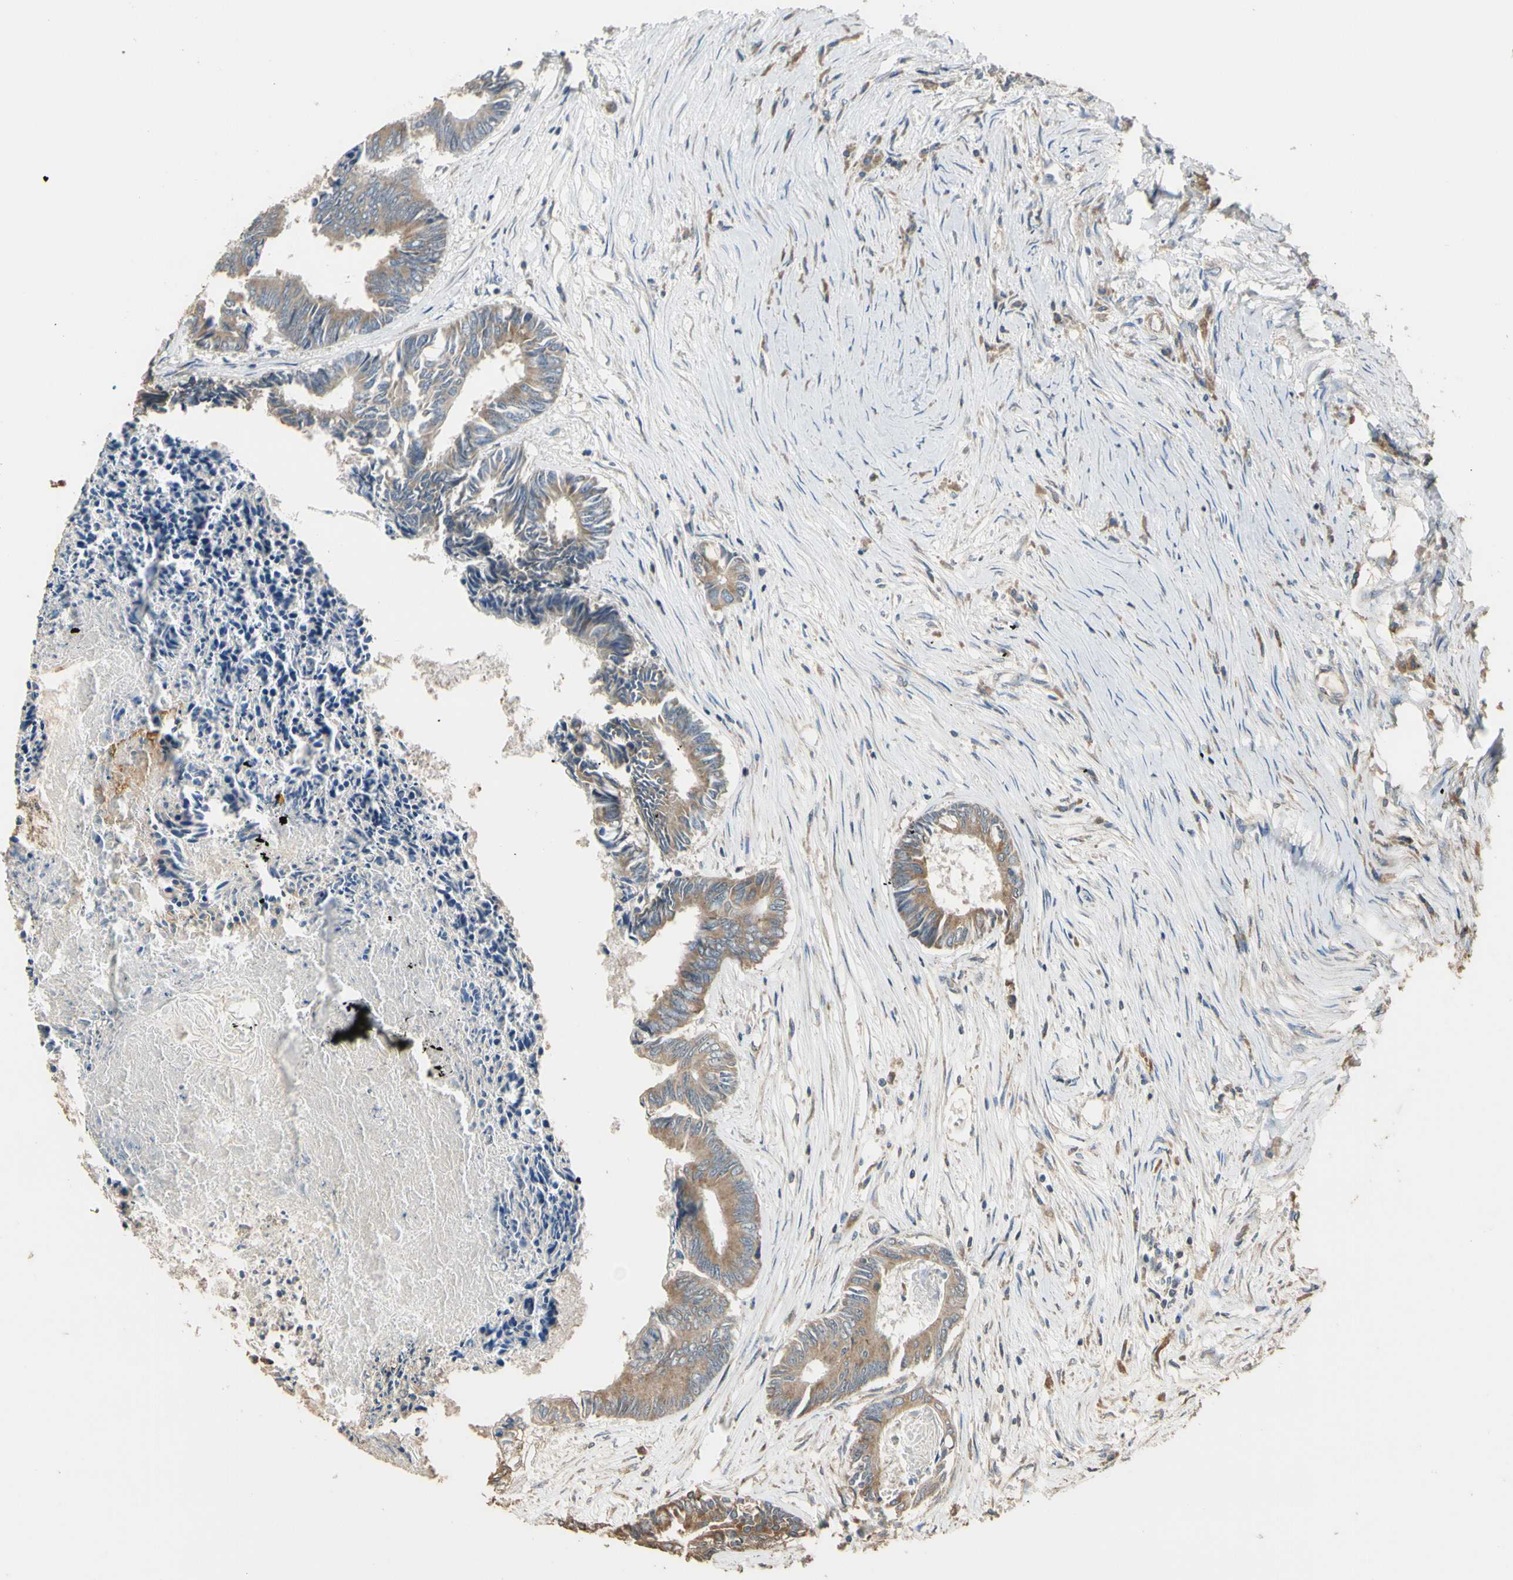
{"staining": {"intensity": "moderate", "quantity": ">75%", "location": "cytoplasmic/membranous"}, "tissue": "colorectal cancer", "cell_type": "Tumor cells", "image_type": "cancer", "snomed": [{"axis": "morphology", "description": "Adenocarcinoma, NOS"}, {"axis": "topography", "description": "Rectum"}], "caption": "Immunohistochemistry staining of colorectal adenocarcinoma, which displays medium levels of moderate cytoplasmic/membranous positivity in approximately >75% of tumor cells indicating moderate cytoplasmic/membranous protein expression. The staining was performed using DAB (brown) for protein detection and nuclei were counterstained in hematoxylin (blue).", "gene": "STX18", "patient": {"sex": "male", "age": 63}}